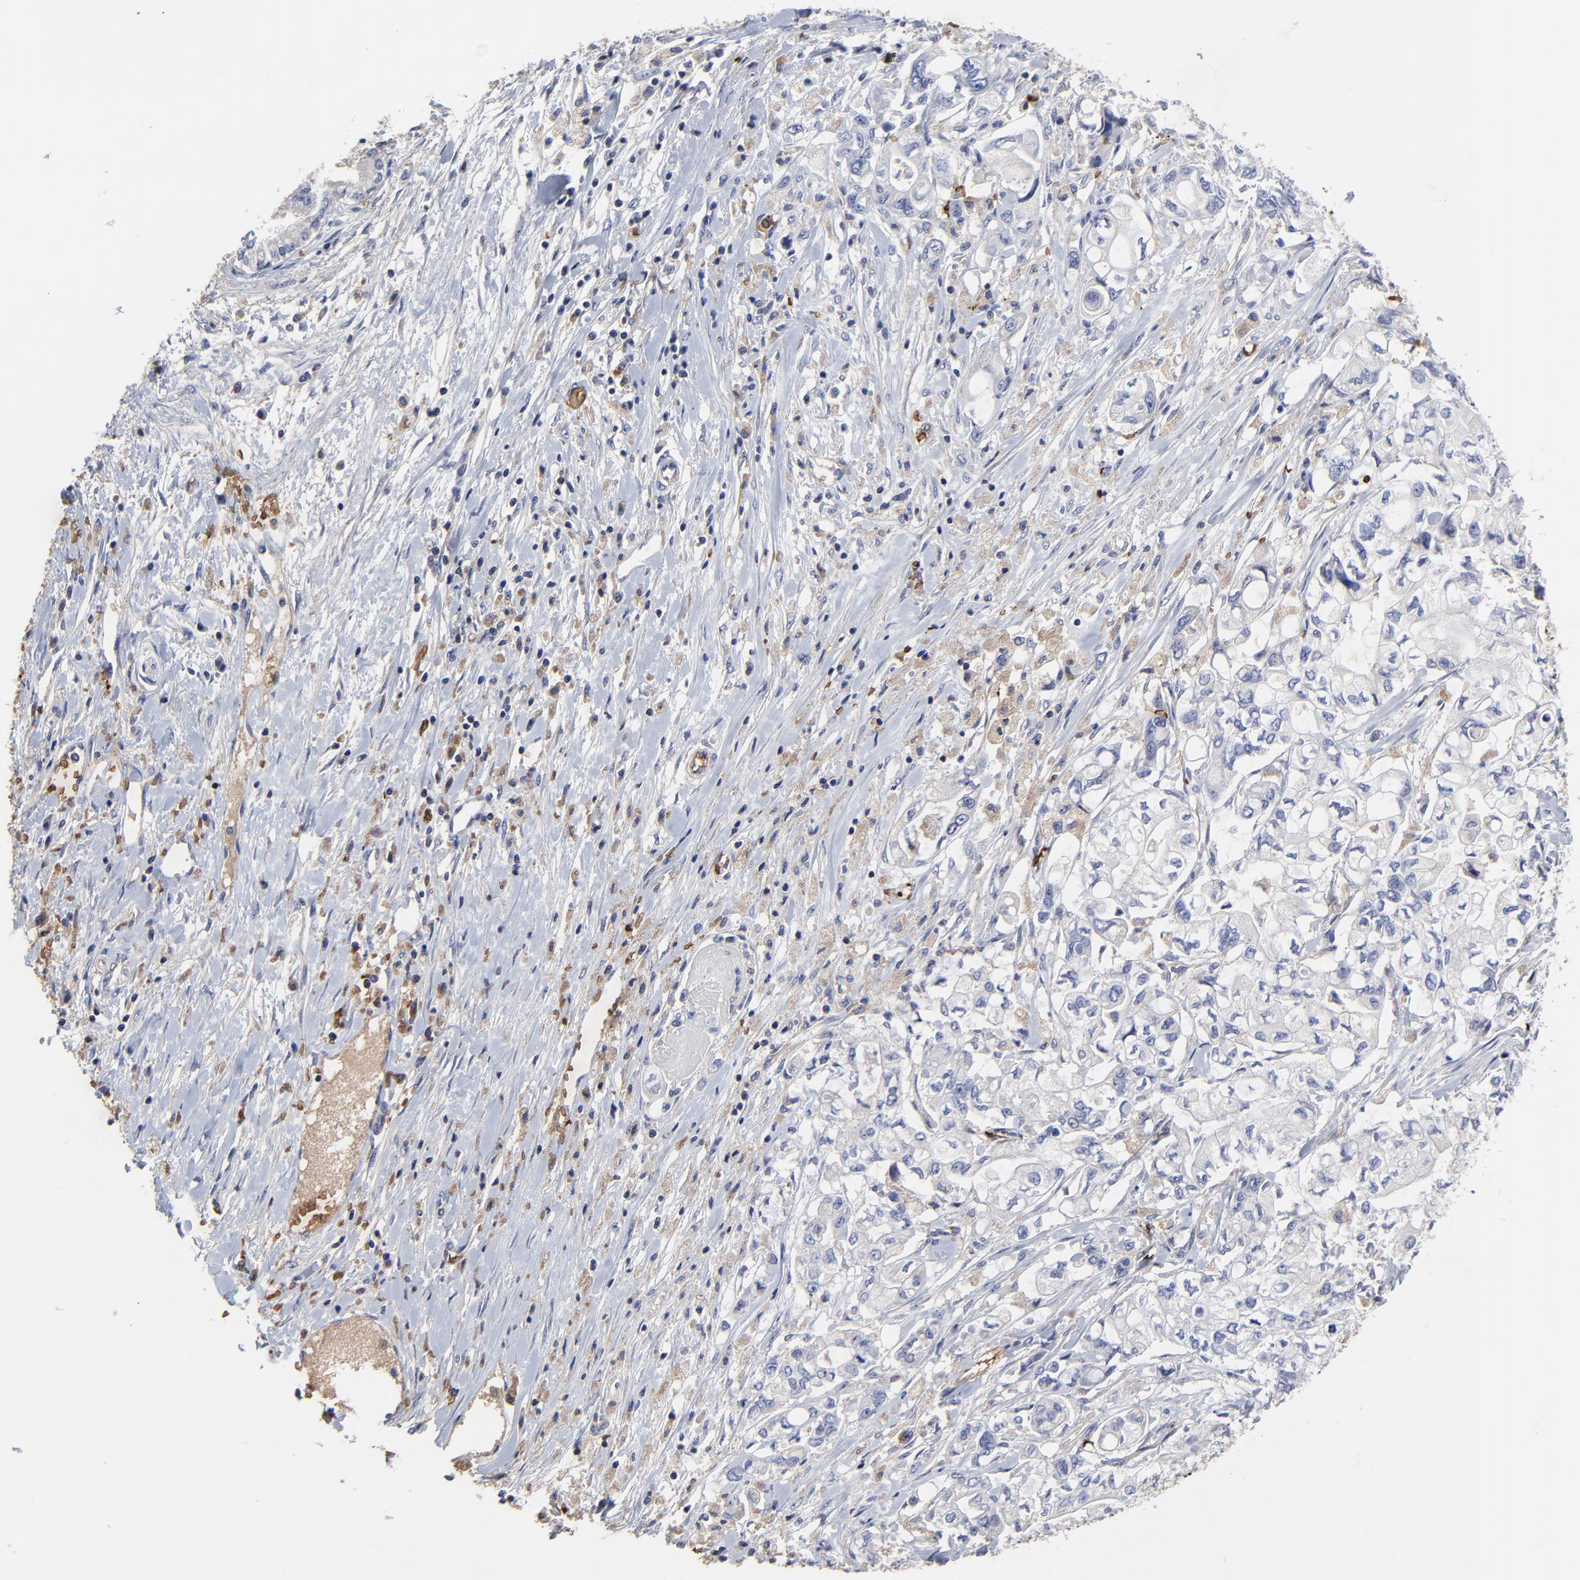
{"staining": {"intensity": "negative", "quantity": "none", "location": "none"}, "tissue": "pancreatic cancer", "cell_type": "Tumor cells", "image_type": "cancer", "snomed": [{"axis": "morphology", "description": "Adenocarcinoma, NOS"}, {"axis": "topography", "description": "Pancreas"}], "caption": "Pancreatic adenocarcinoma stained for a protein using IHC exhibits no expression tumor cells.", "gene": "PAG1", "patient": {"sex": "male", "age": 79}}